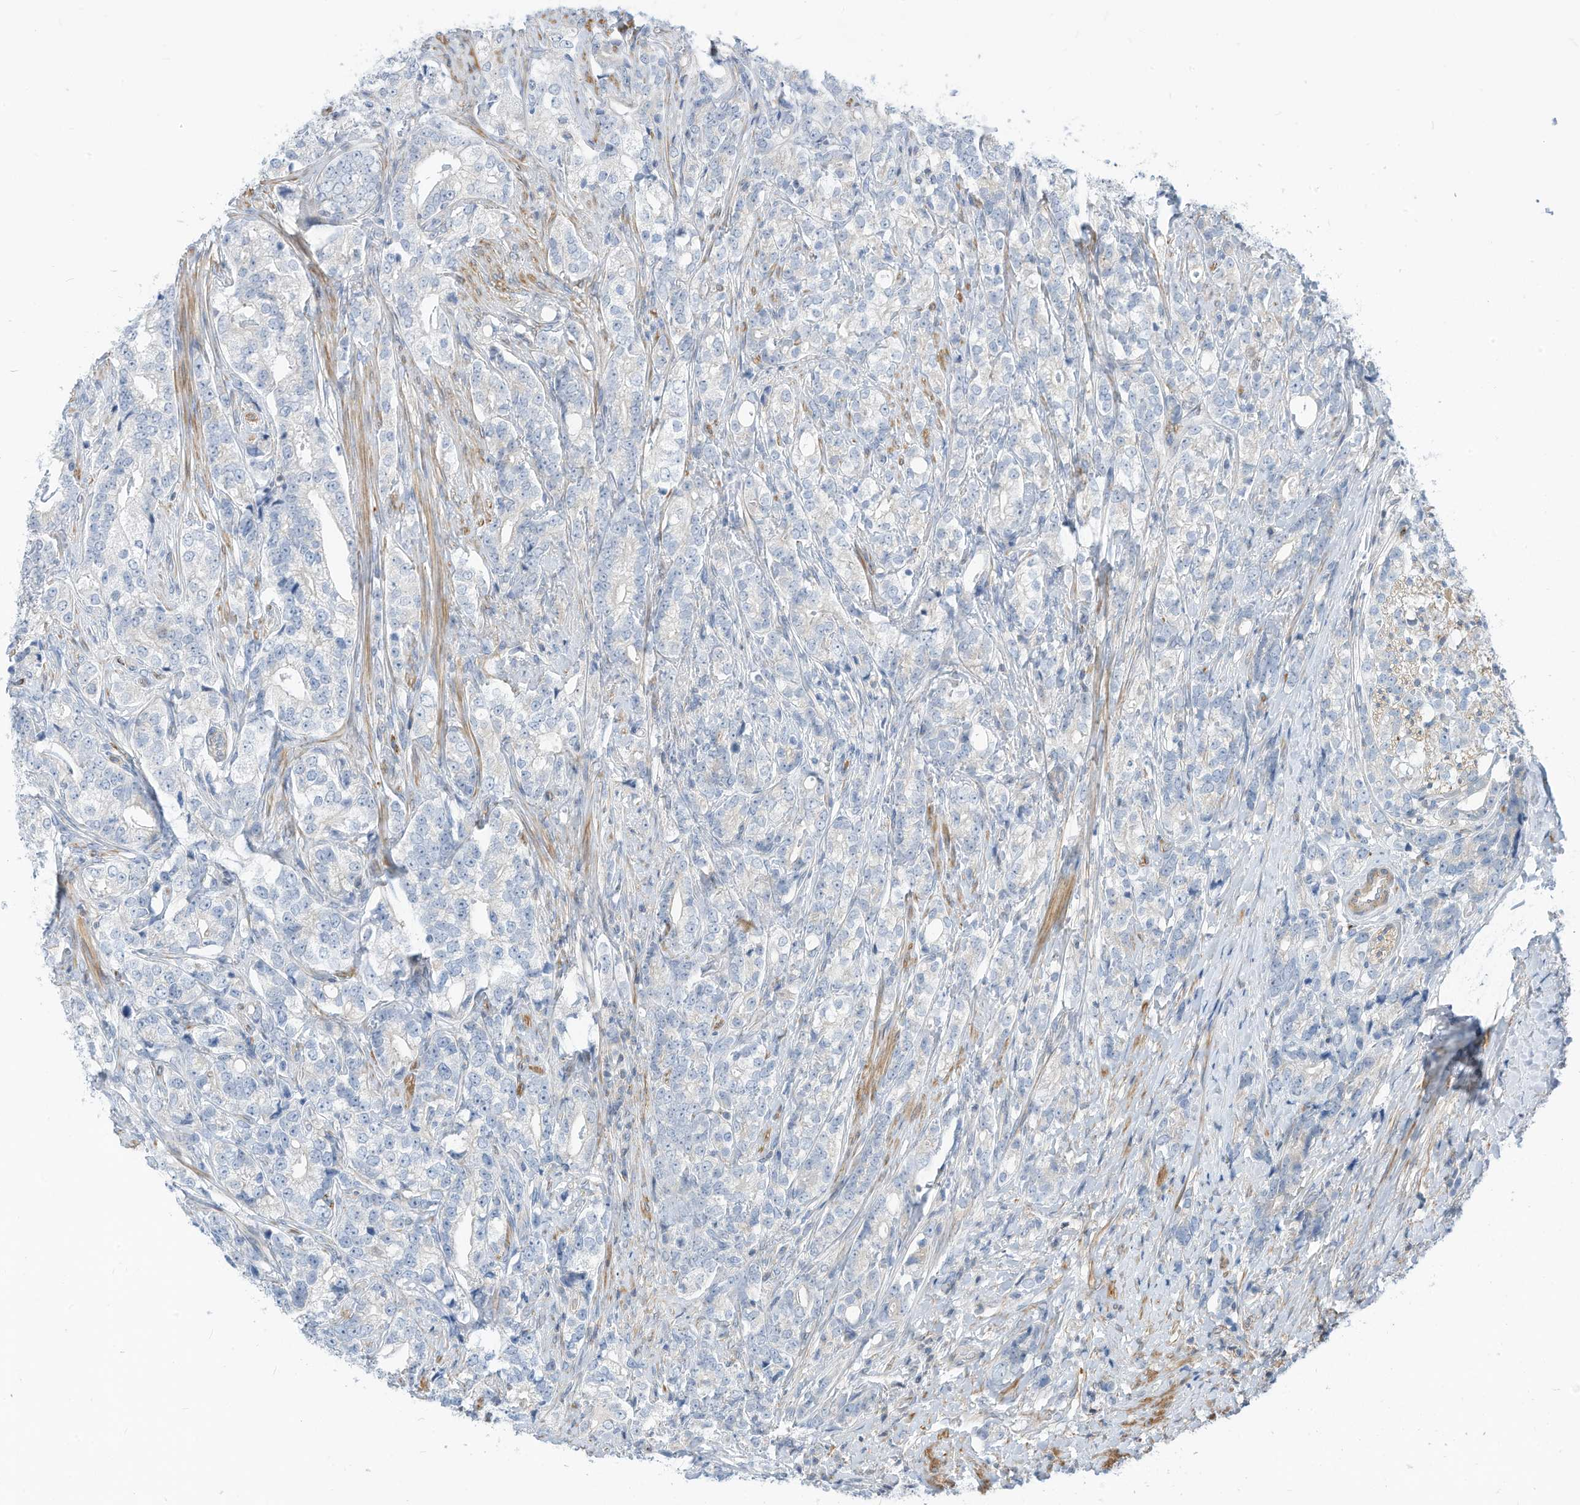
{"staining": {"intensity": "negative", "quantity": "none", "location": "none"}, "tissue": "prostate cancer", "cell_type": "Tumor cells", "image_type": "cancer", "snomed": [{"axis": "morphology", "description": "Adenocarcinoma, High grade"}, {"axis": "topography", "description": "Prostate"}], "caption": "Immunohistochemical staining of high-grade adenocarcinoma (prostate) shows no significant positivity in tumor cells.", "gene": "GPATCH3", "patient": {"sex": "male", "age": 69}}